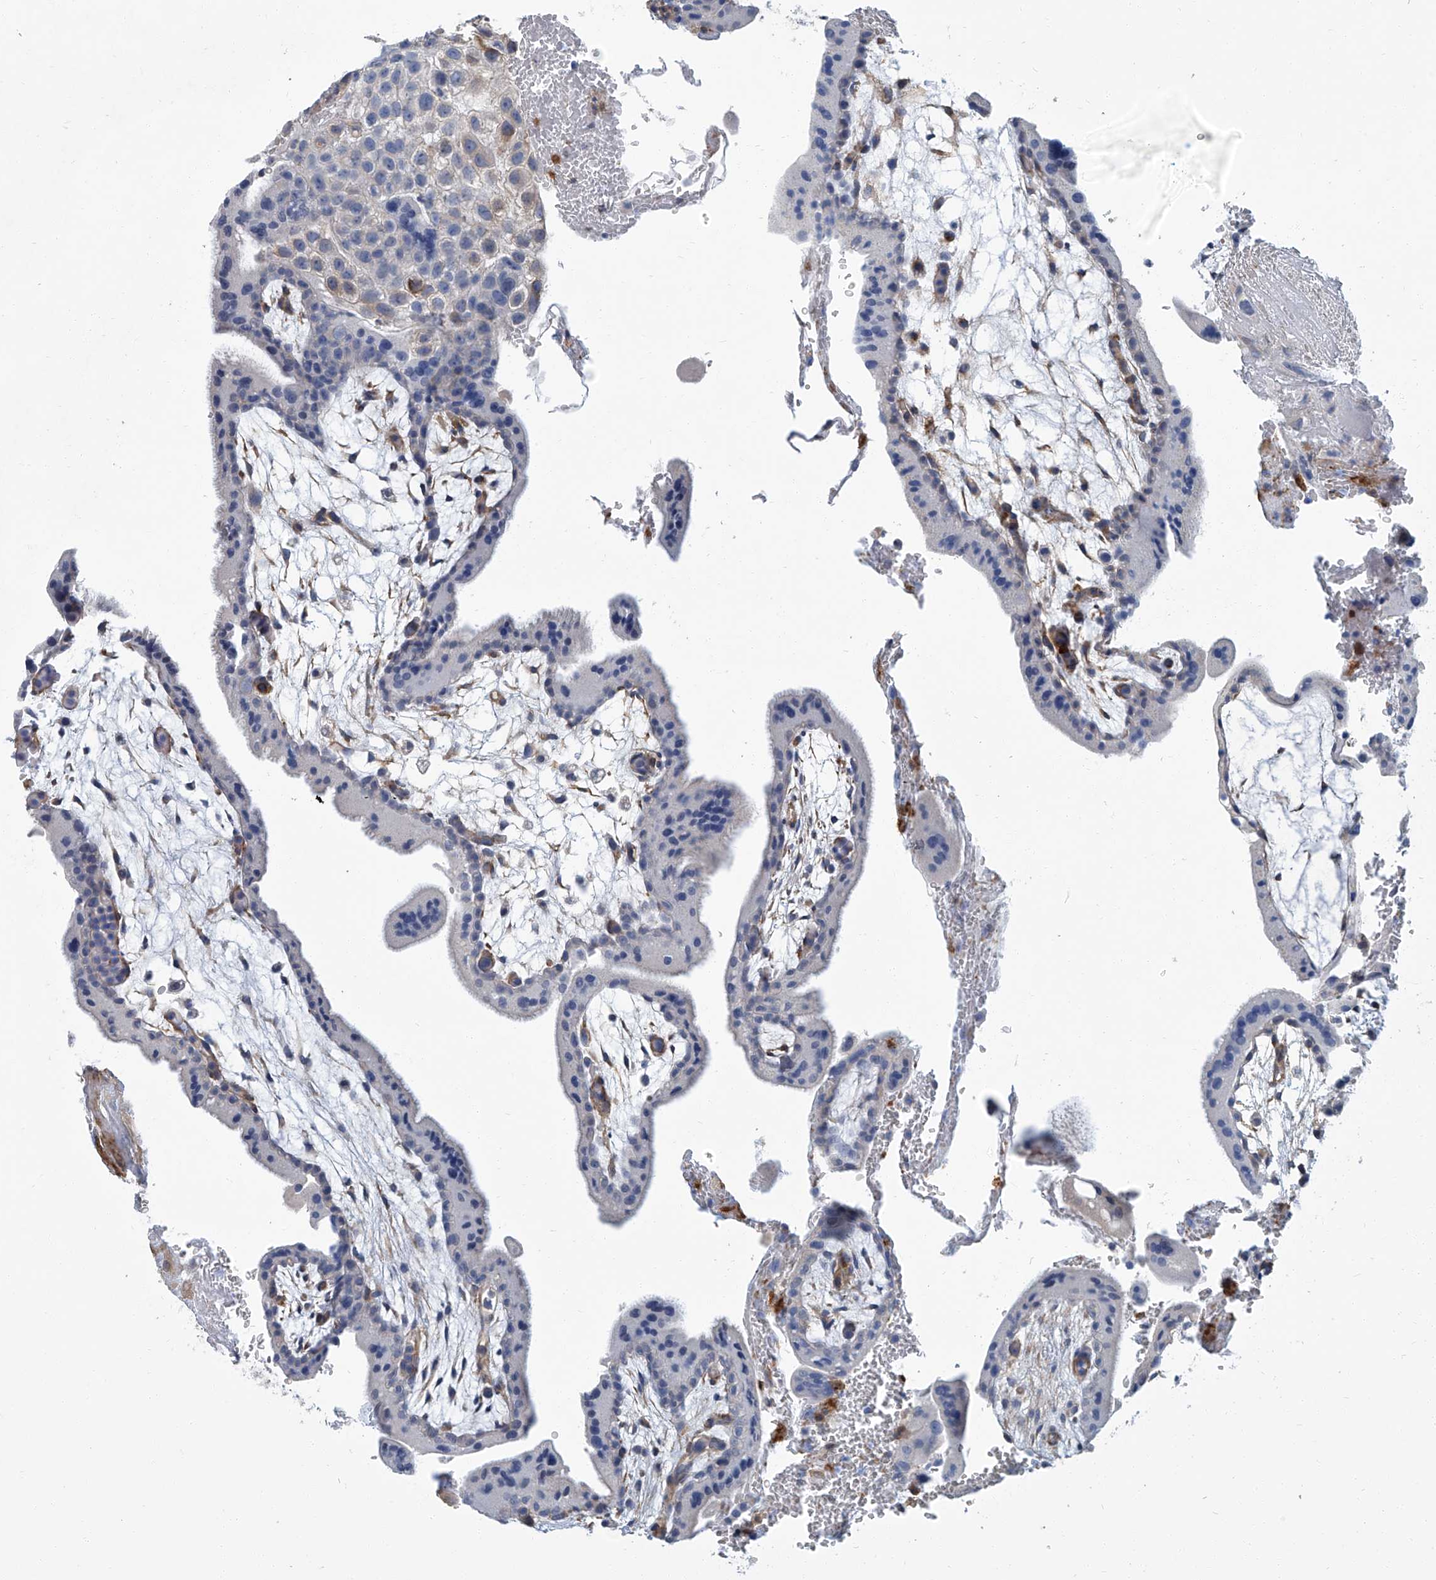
{"staining": {"intensity": "weak", "quantity": "<25%", "location": "cytoplasmic/membranous"}, "tissue": "placenta", "cell_type": "Trophoblastic cells", "image_type": "normal", "snomed": [{"axis": "morphology", "description": "Normal tissue, NOS"}, {"axis": "topography", "description": "Placenta"}], "caption": "This is a photomicrograph of immunohistochemistry (IHC) staining of normal placenta, which shows no positivity in trophoblastic cells.", "gene": "PSMB10", "patient": {"sex": "female", "age": 35}}